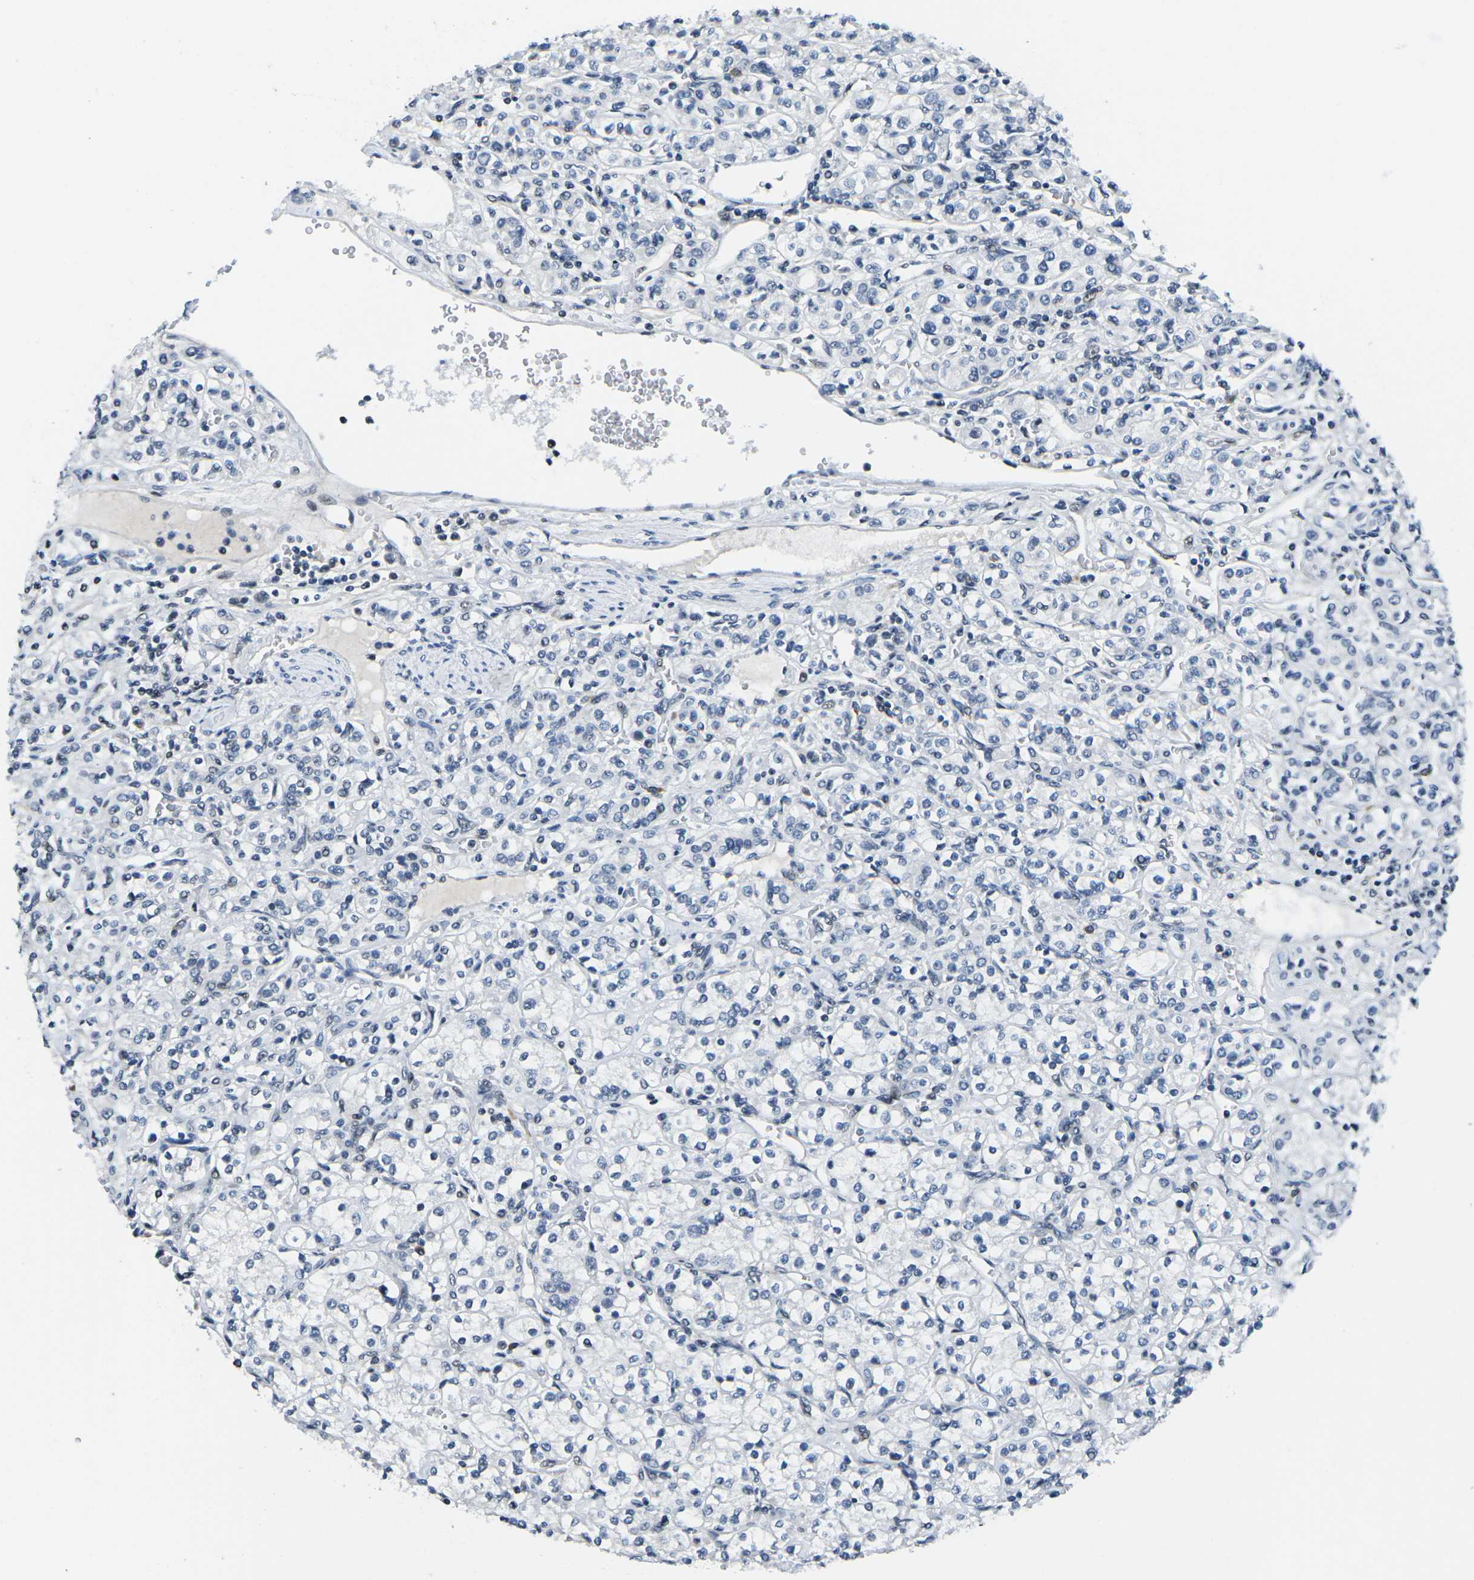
{"staining": {"intensity": "negative", "quantity": "none", "location": "none"}, "tissue": "renal cancer", "cell_type": "Tumor cells", "image_type": "cancer", "snomed": [{"axis": "morphology", "description": "Adenocarcinoma, NOS"}, {"axis": "topography", "description": "Kidney"}], "caption": "There is no significant positivity in tumor cells of renal adenocarcinoma.", "gene": "PRPF8", "patient": {"sex": "male", "age": 77}}